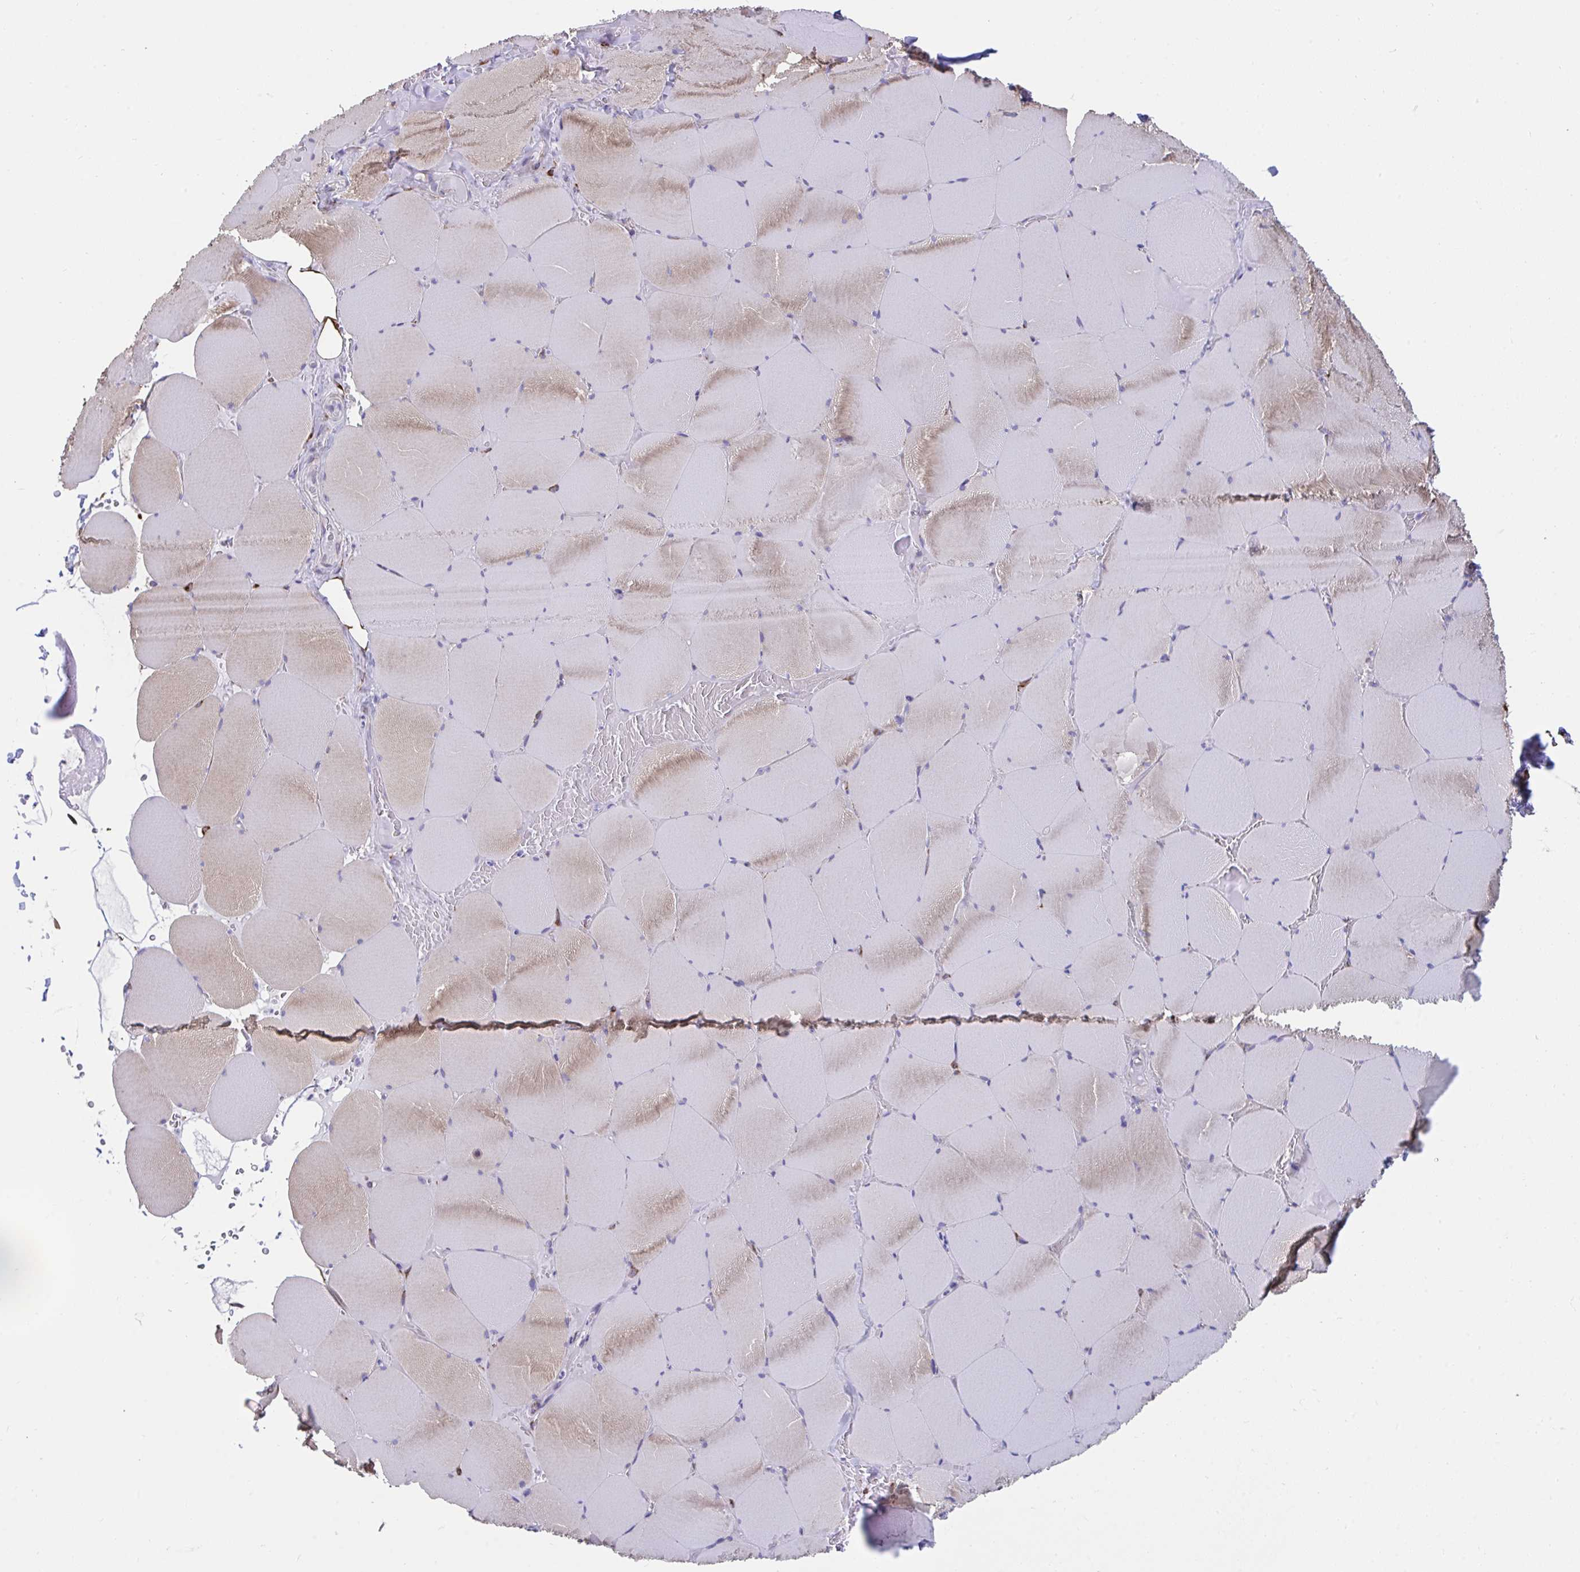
{"staining": {"intensity": "weak", "quantity": "<25%", "location": "cytoplasmic/membranous"}, "tissue": "skeletal muscle", "cell_type": "Myocytes", "image_type": "normal", "snomed": [{"axis": "morphology", "description": "Normal tissue, NOS"}, {"axis": "topography", "description": "Skeletal muscle"}, {"axis": "topography", "description": "Head-Neck"}], "caption": "IHC of normal skeletal muscle exhibits no staining in myocytes.", "gene": "ASPH", "patient": {"sex": "male", "age": 66}}